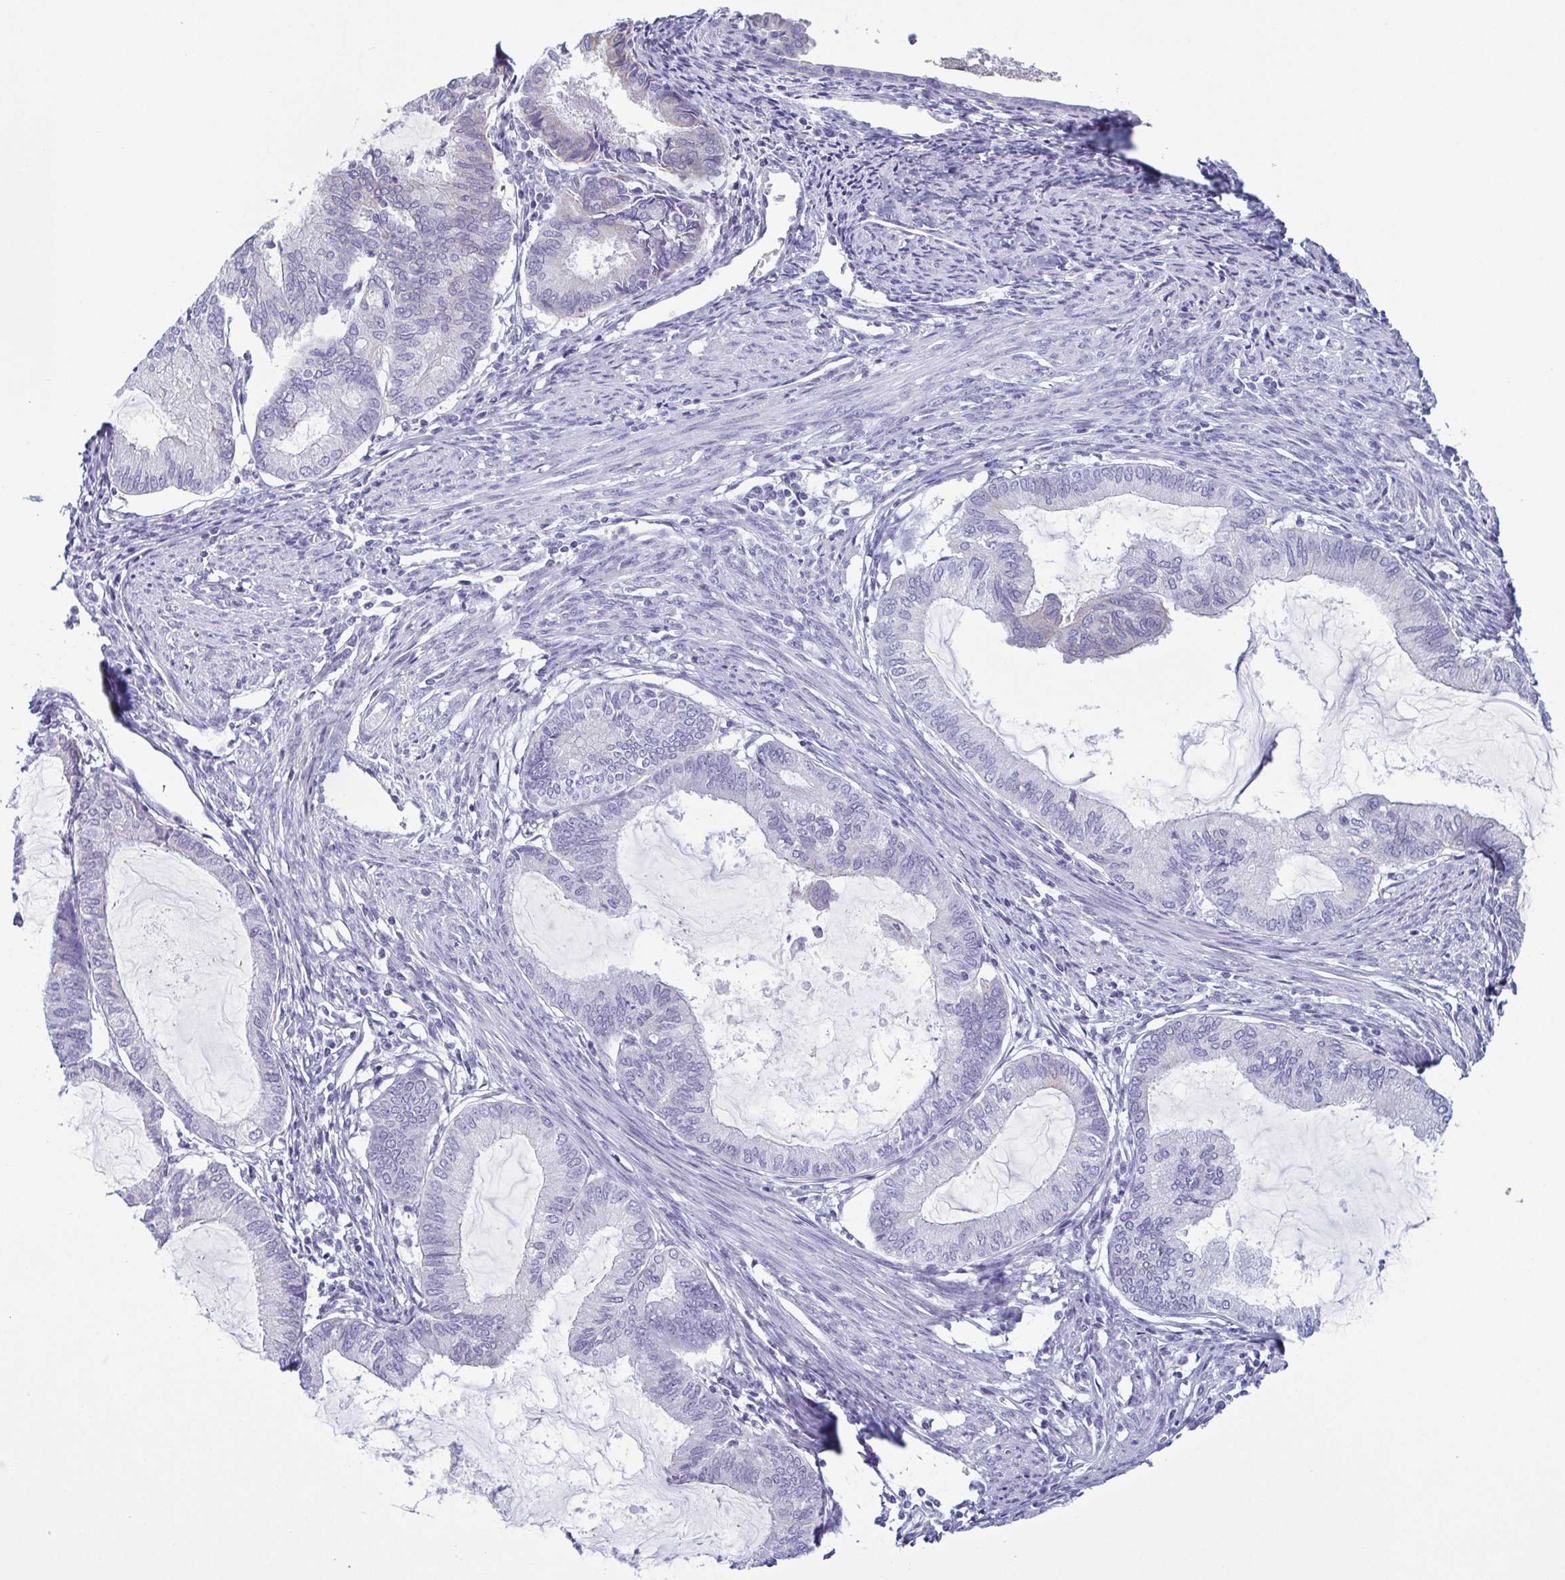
{"staining": {"intensity": "negative", "quantity": "none", "location": "none"}, "tissue": "endometrial cancer", "cell_type": "Tumor cells", "image_type": "cancer", "snomed": [{"axis": "morphology", "description": "Adenocarcinoma, NOS"}, {"axis": "topography", "description": "Endometrium"}], "caption": "Endometrial adenocarcinoma was stained to show a protein in brown. There is no significant positivity in tumor cells.", "gene": "KRT10", "patient": {"sex": "female", "age": 86}}